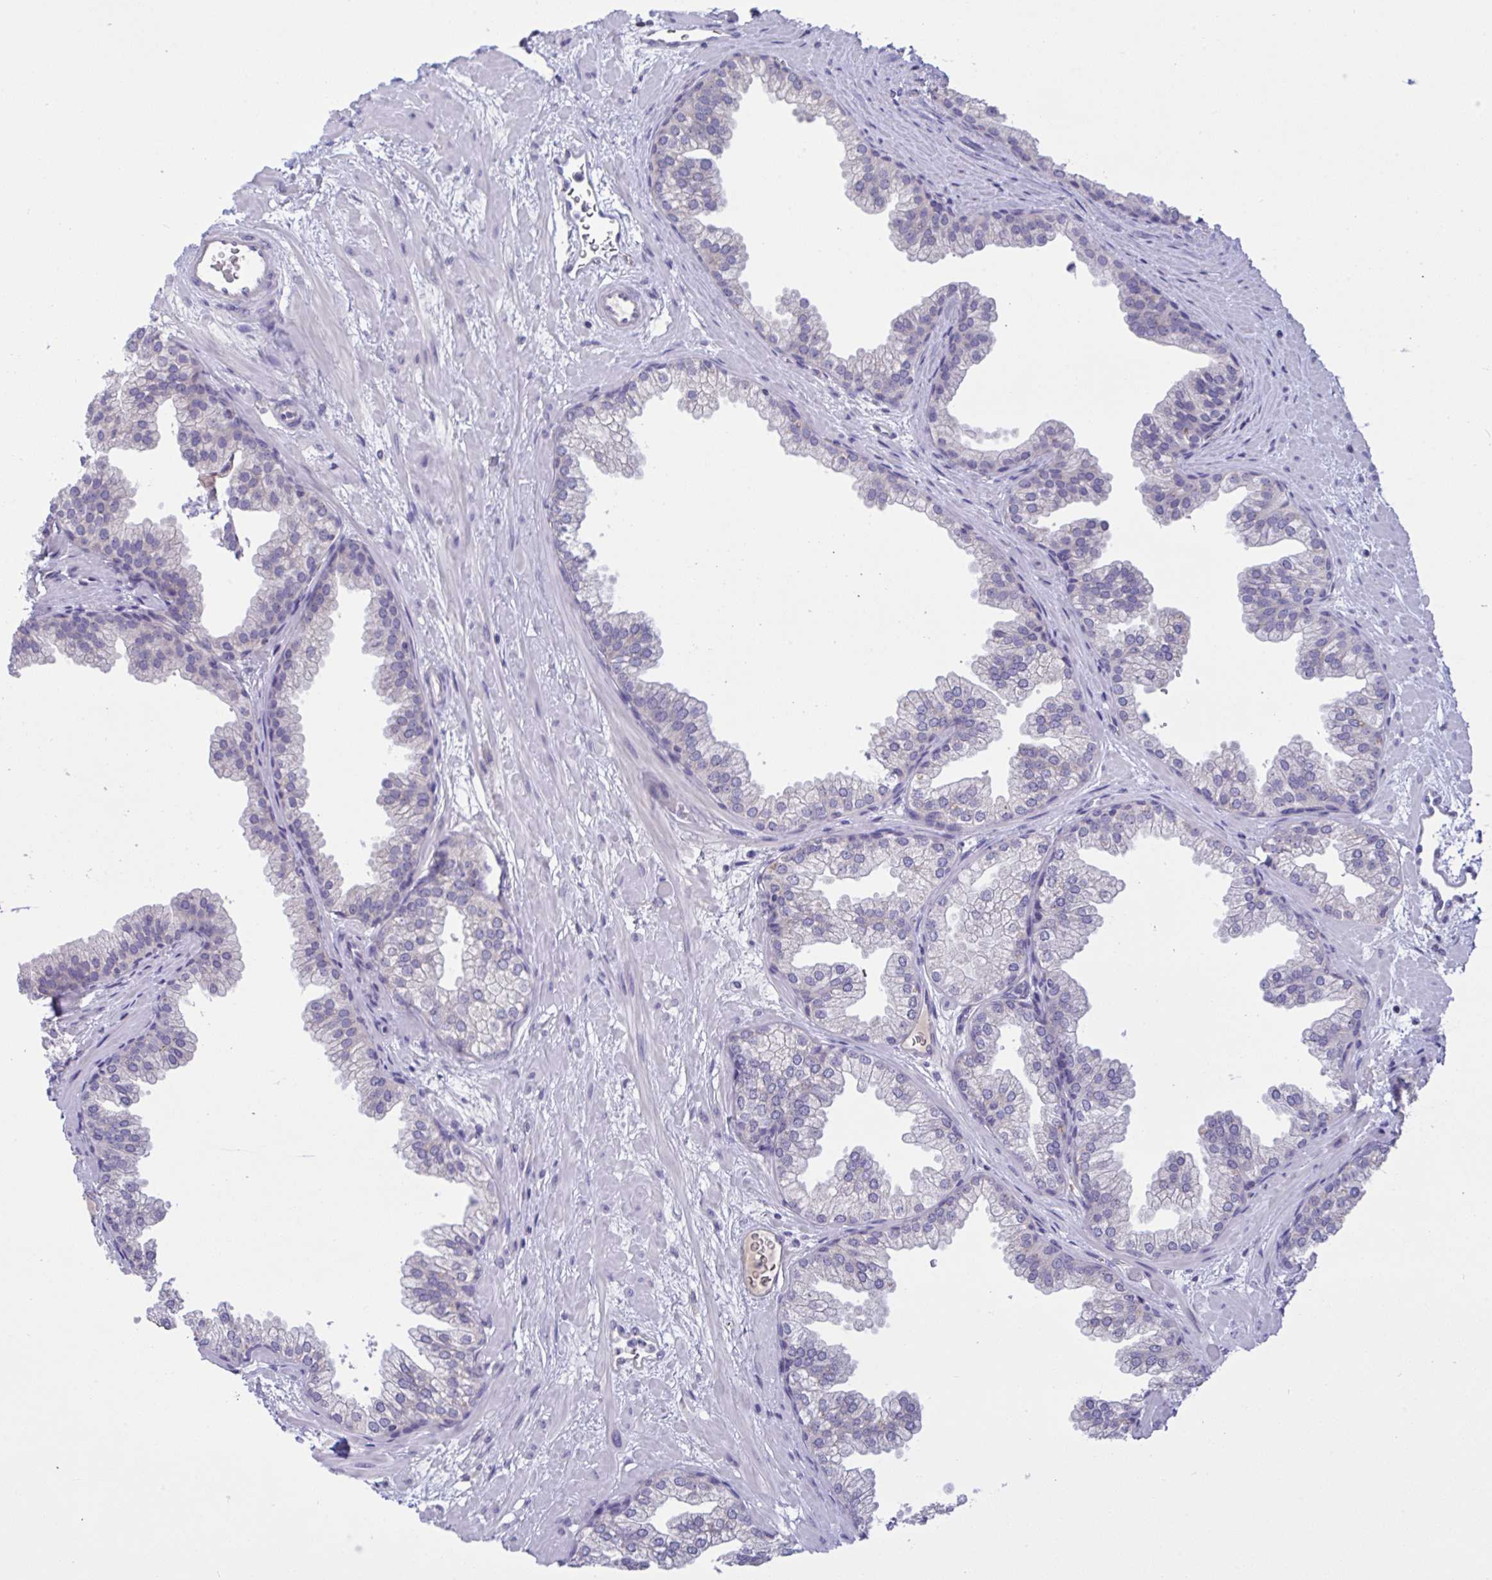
{"staining": {"intensity": "negative", "quantity": "none", "location": "none"}, "tissue": "prostate", "cell_type": "Glandular cells", "image_type": "normal", "snomed": [{"axis": "morphology", "description": "Normal tissue, NOS"}, {"axis": "topography", "description": "Prostate"}], "caption": "Photomicrograph shows no protein staining in glandular cells of benign prostate.", "gene": "TMEM41A", "patient": {"sex": "male", "age": 37}}